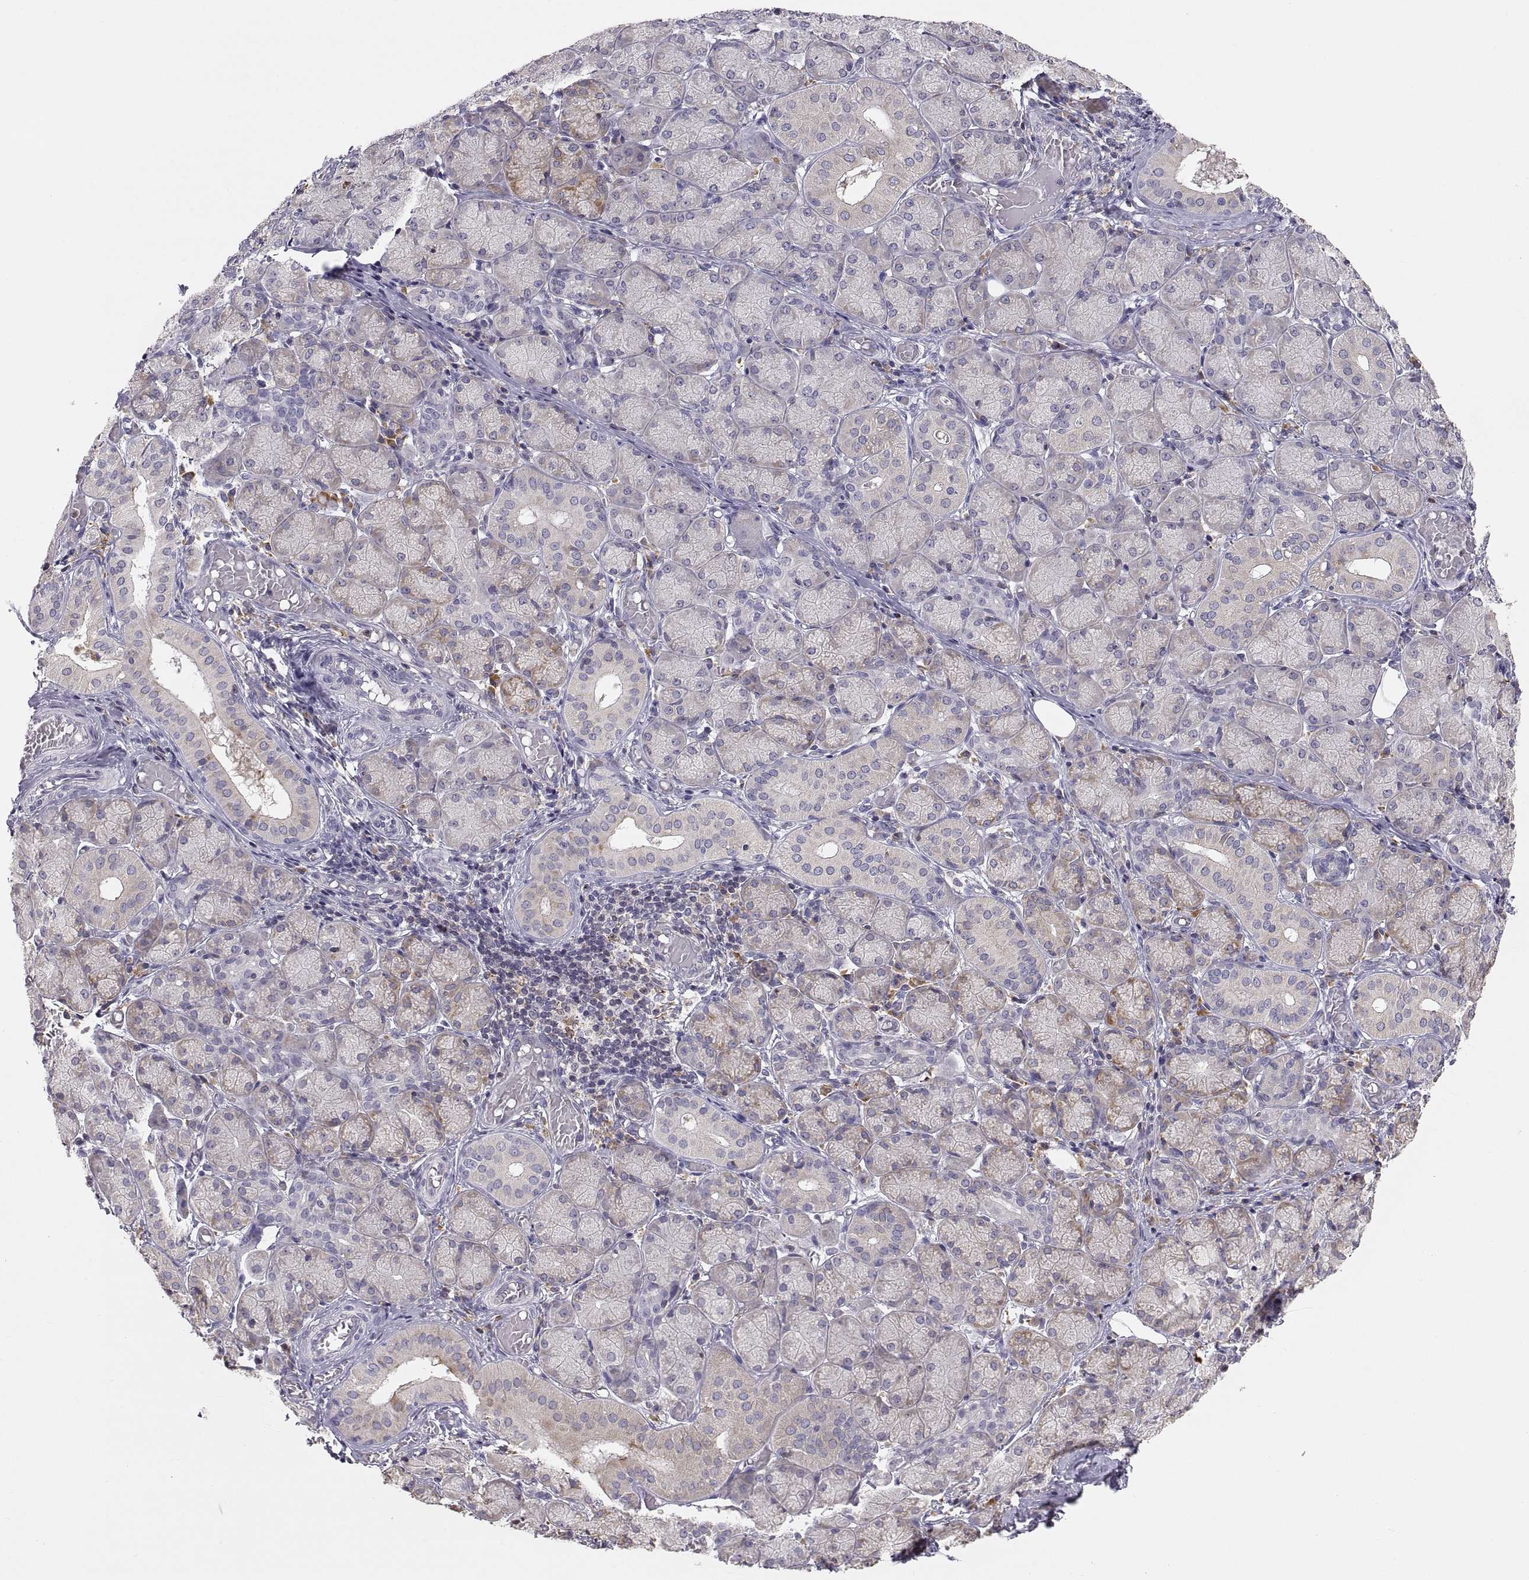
{"staining": {"intensity": "weak", "quantity": "<25%", "location": "cytoplasmic/membranous"}, "tissue": "salivary gland", "cell_type": "Glandular cells", "image_type": "normal", "snomed": [{"axis": "morphology", "description": "Normal tissue, NOS"}, {"axis": "topography", "description": "Salivary gland"}, {"axis": "topography", "description": "Peripheral nerve tissue"}], "caption": "This is an immunohistochemistry (IHC) histopathology image of normal human salivary gland. There is no positivity in glandular cells.", "gene": "ERO1A", "patient": {"sex": "female", "age": 24}}